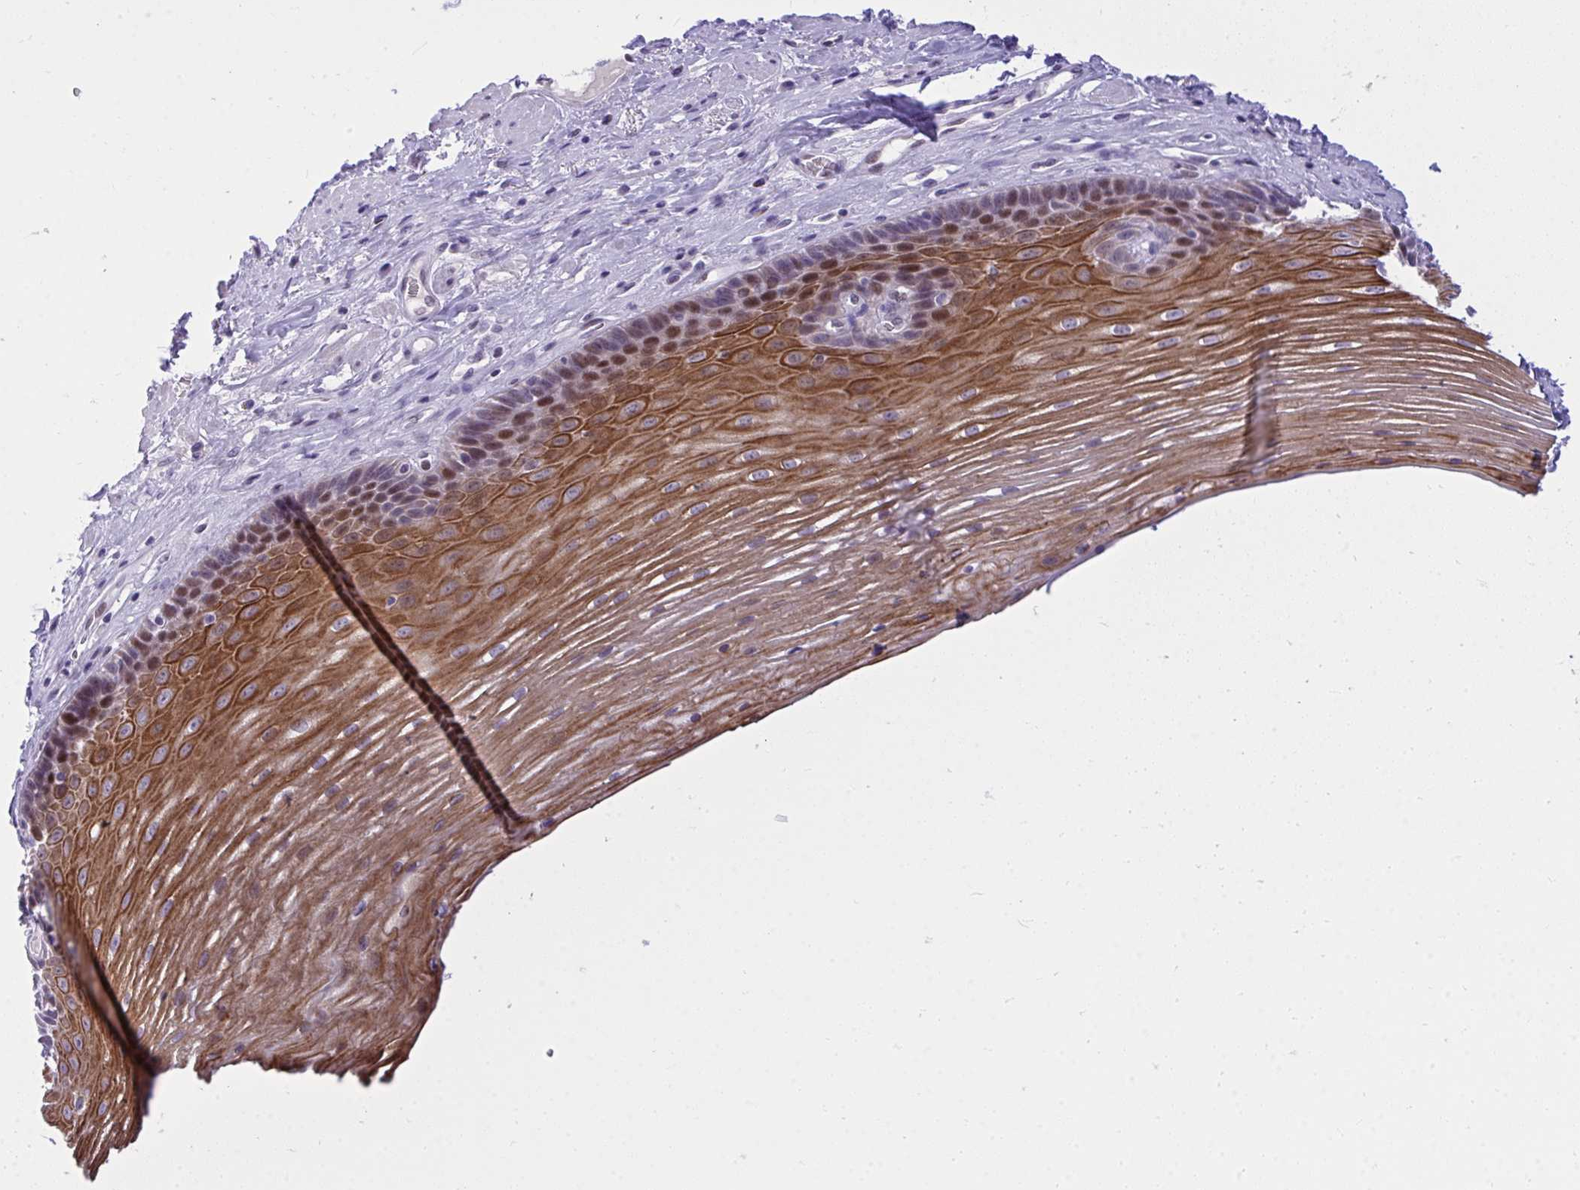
{"staining": {"intensity": "strong", "quantity": ">75%", "location": "cytoplasmic/membranous,nuclear"}, "tissue": "esophagus", "cell_type": "Squamous epithelial cells", "image_type": "normal", "snomed": [{"axis": "morphology", "description": "Normal tissue, NOS"}, {"axis": "topography", "description": "Esophagus"}], "caption": "Protein analysis of normal esophagus shows strong cytoplasmic/membranous,nuclear staining in about >75% of squamous epithelial cells. Using DAB (3,3'-diaminobenzidine) (brown) and hematoxylin (blue) stains, captured at high magnification using brightfield microscopy.", "gene": "TEAD4", "patient": {"sex": "male", "age": 62}}